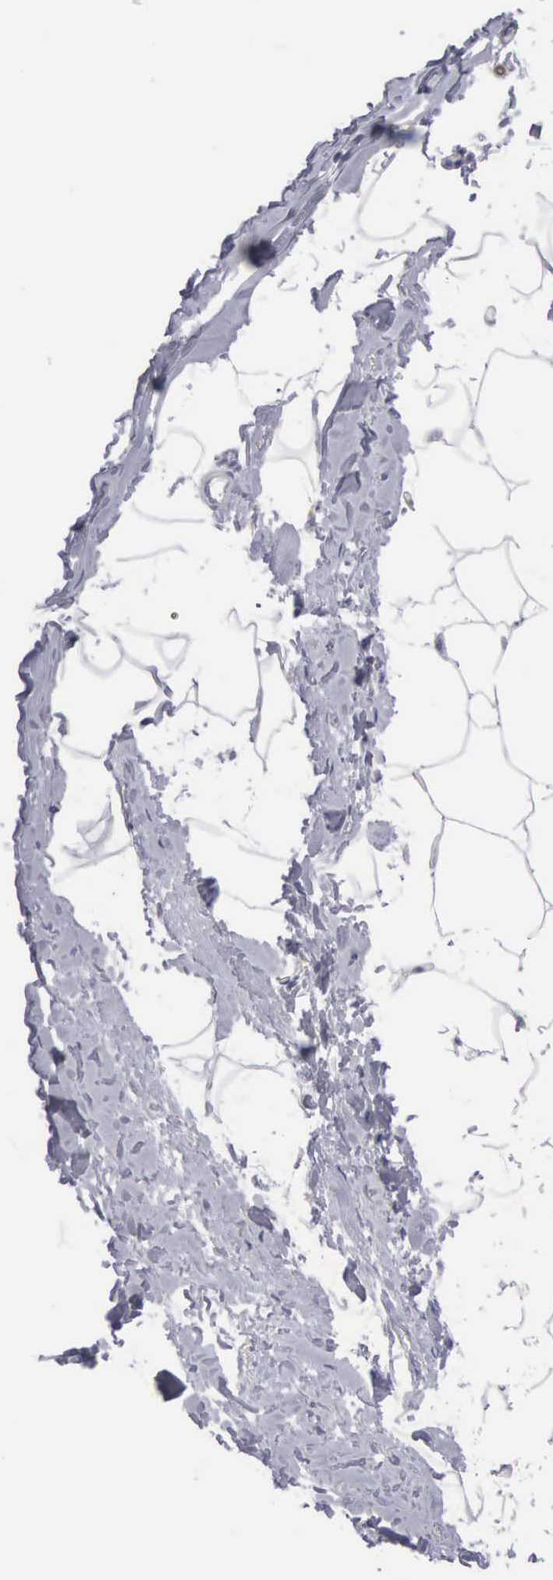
{"staining": {"intensity": "negative", "quantity": "none", "location": "none"}, "tissue": "adipose tissue", "cell_type": "Adipocytes", "image_type": "normal", "snomed": [{"axis": "morphology", "description": "Normal tissue, NOS"}, {"axis": "topography", "description": "Breast"}], "caption": "A high-resolution photomicrograph shows IHC staining of benign adipose tissue, which displays no significant staining in adipocytes.", "gene": "APOOL", "patient": {"sex": "female", "age": 45}}